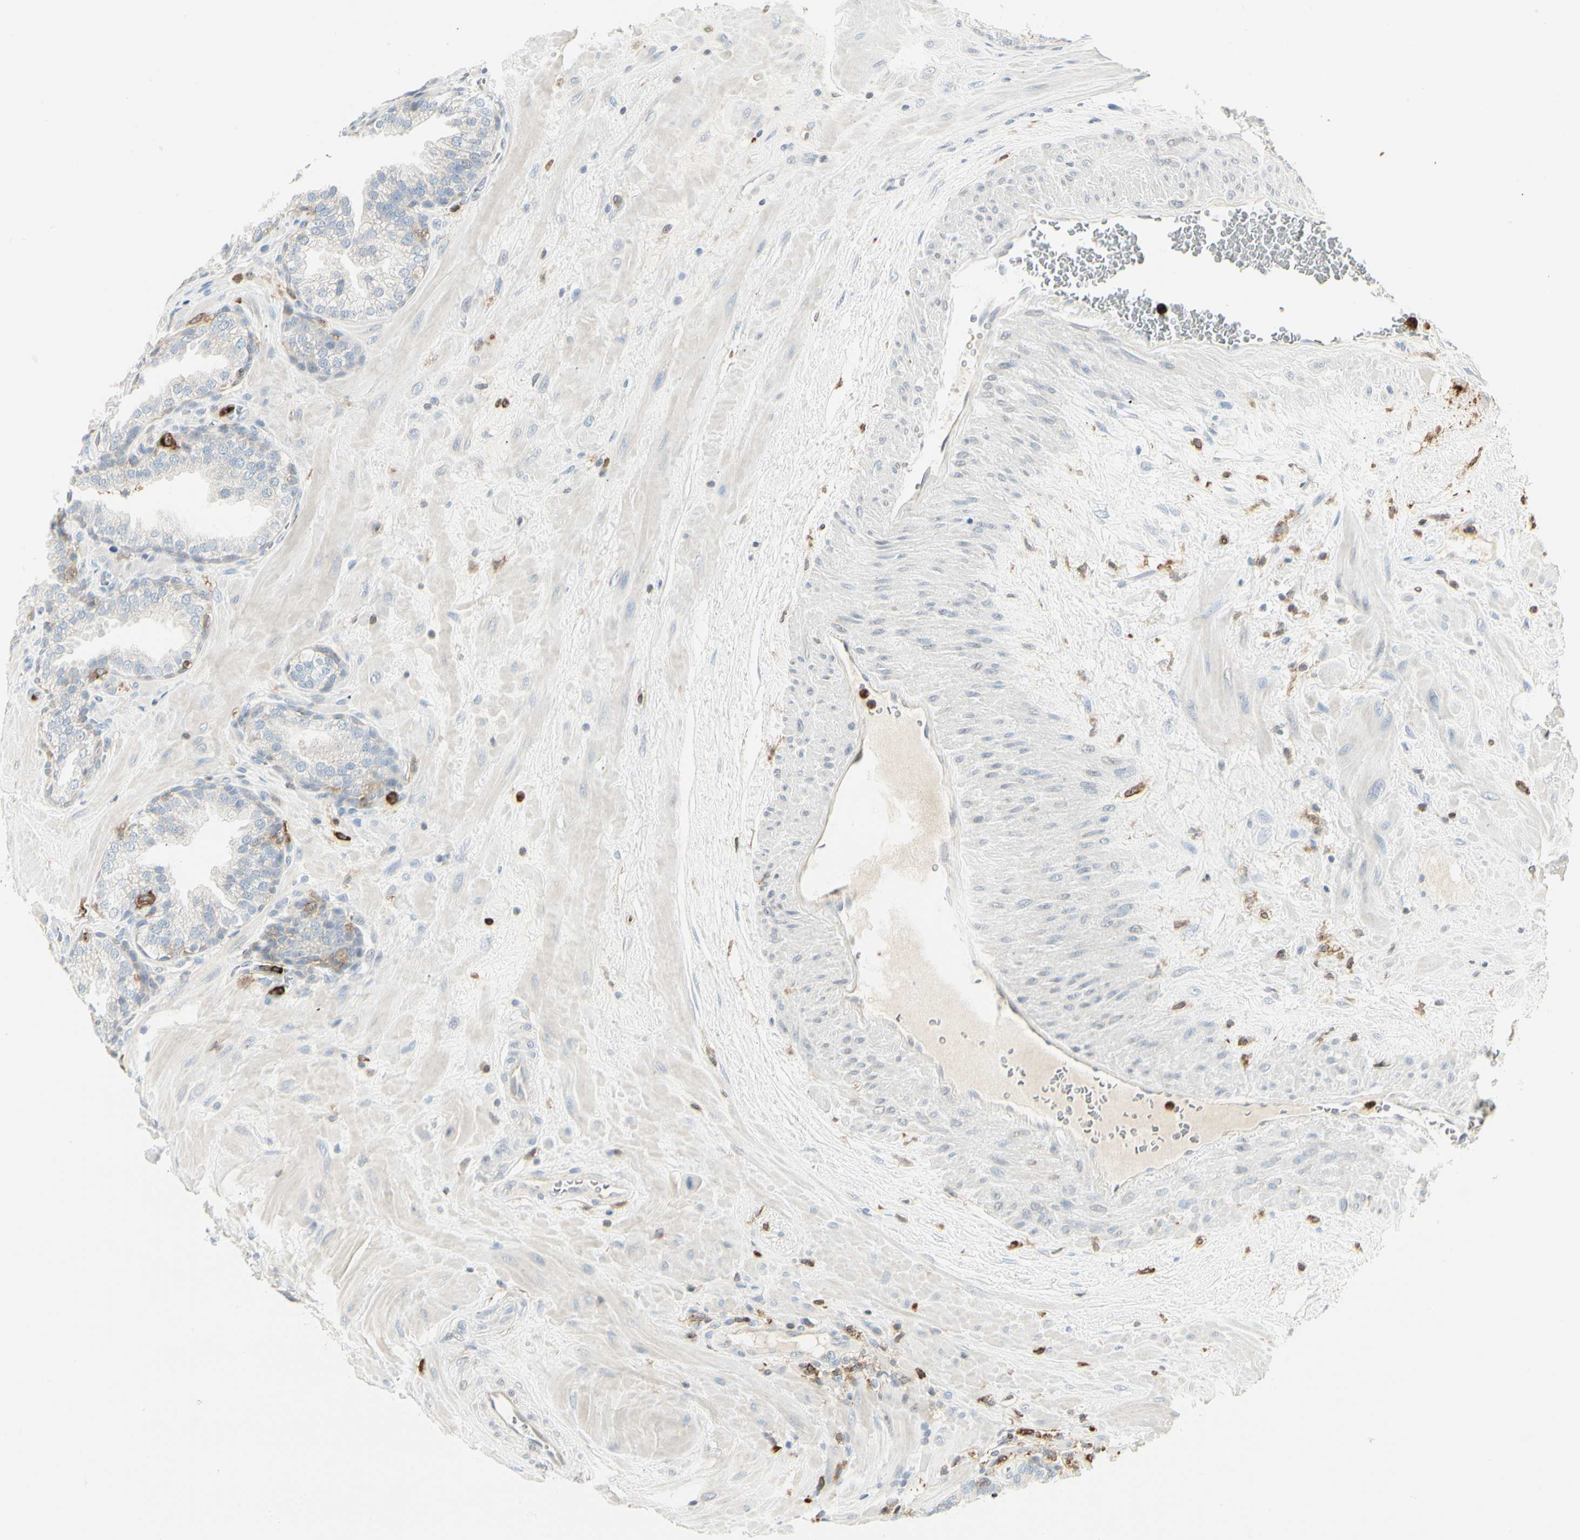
{"staining": {"intensity": "negative", "quantity": "none", "location": "none"}, "tissue": "prostate", "cell_type": "Glandular cells", "image_type": "normal", "snomed": [{"axis": "morphology", "description": "Normal tissue, NOS"}, {"axis": "topography", "description": "Prostate"}], "caption": "This image is of unremarkable prostate stained with immunohistochemistry (IHC) to label a protein in brown with the nuclei are counter-stained blue. There is no positivity in glandular cells.", "gene": "ITGB2", "patient": {"sex": "male", "age": 51}}